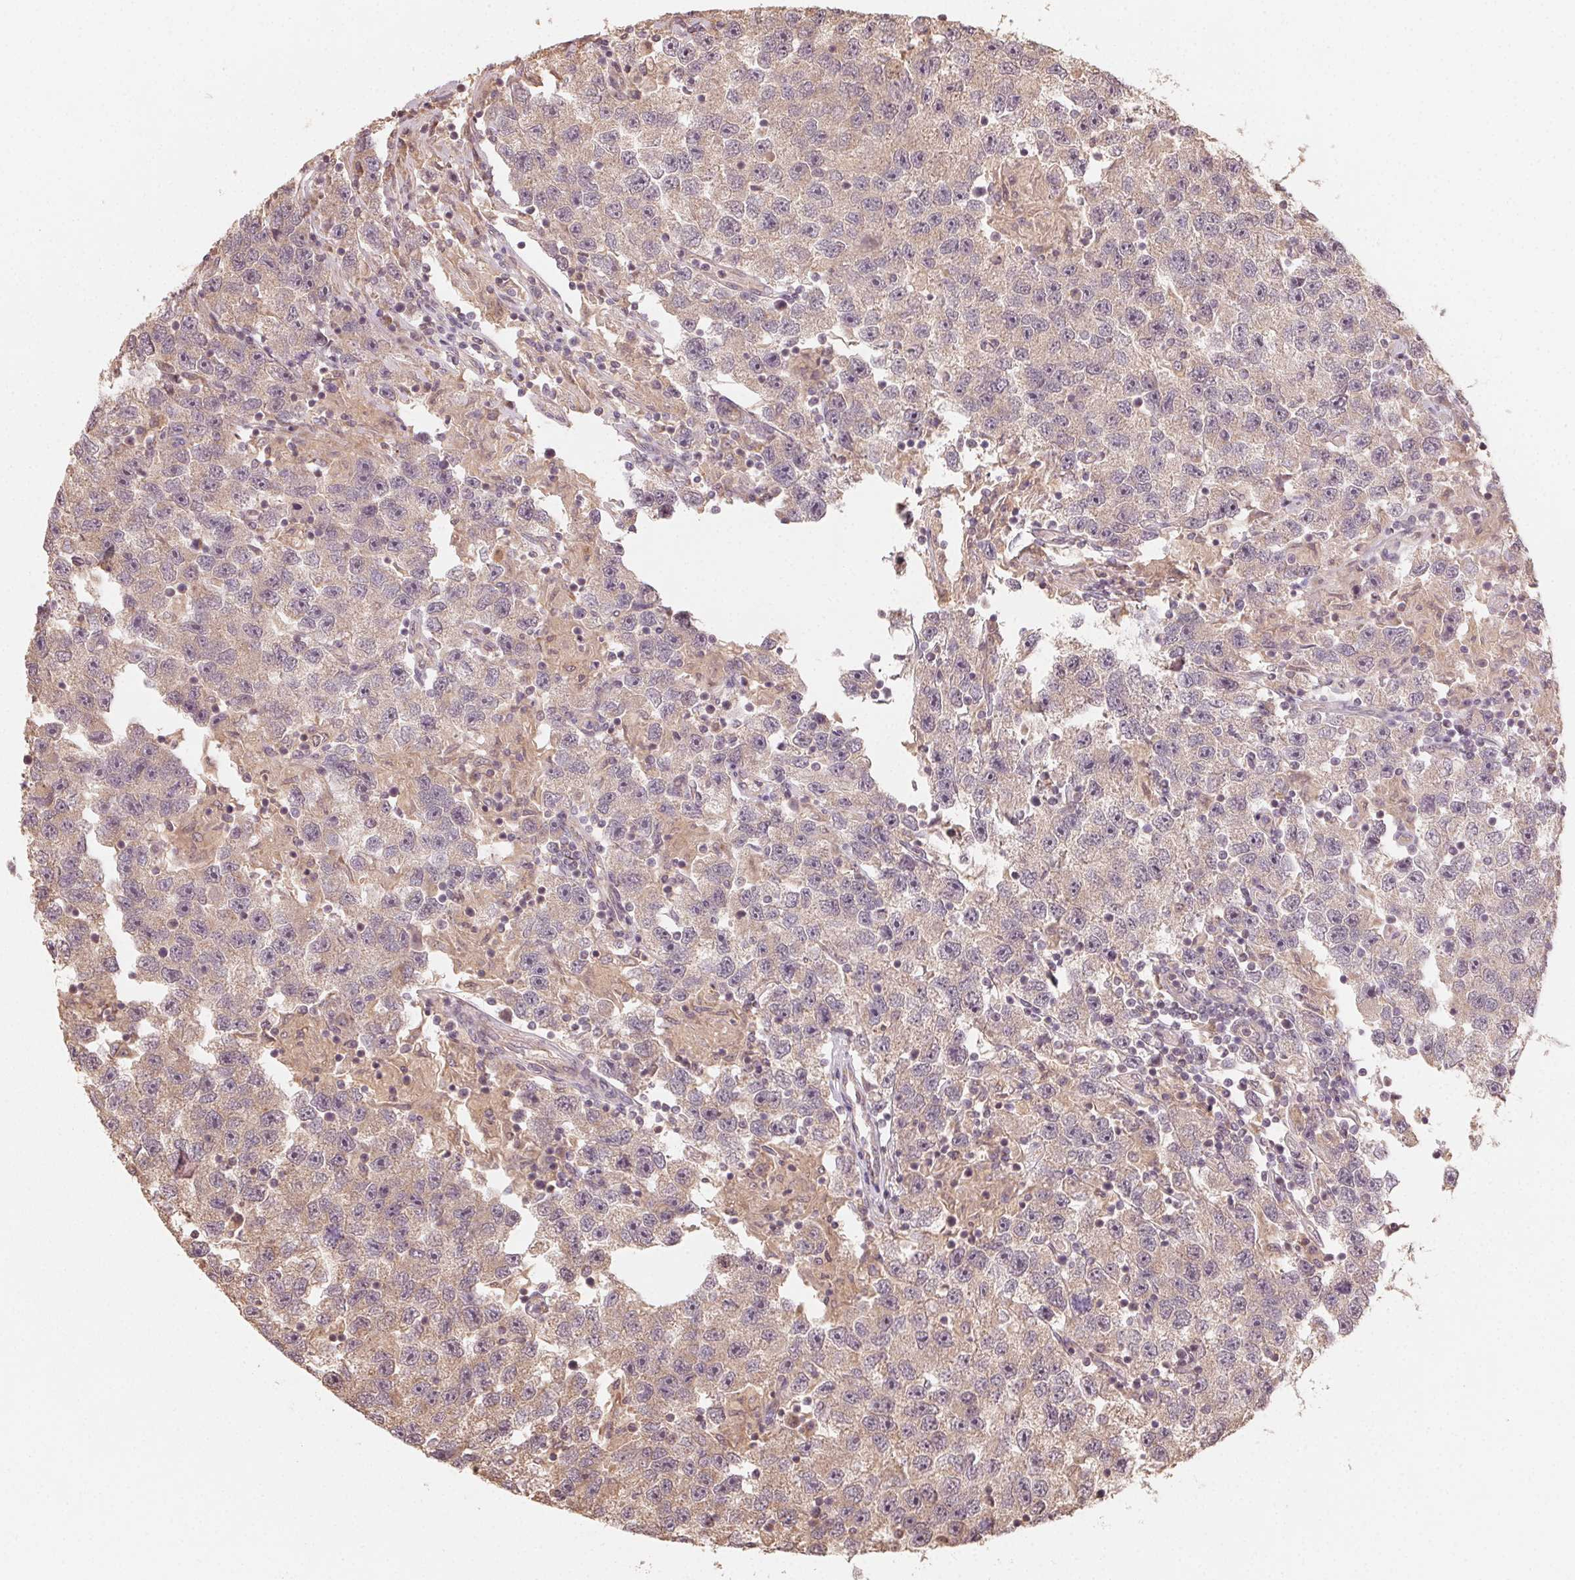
{"staining": {"intensity": "weak", "quantity": "25%-75%", "location": "cytoplasmic/membranous"}, "tissue": "testis cancer", "cell_type": "Tumor cells", "image_type": "cancer", "snomed": [{"axis": "morphology", "description": "Seminoma, NOS"}, {"axis": "topography", "description": "Testis"}], "caption": "Approximately 25%-75% of tumor cells in testis cancer (seminoma) show weak cytoplasmic/membranous protein staining as visualized by brown immunohistochemical staining.", "gene": "WBP2", "patient": {"sex": "male", "age": 26}}